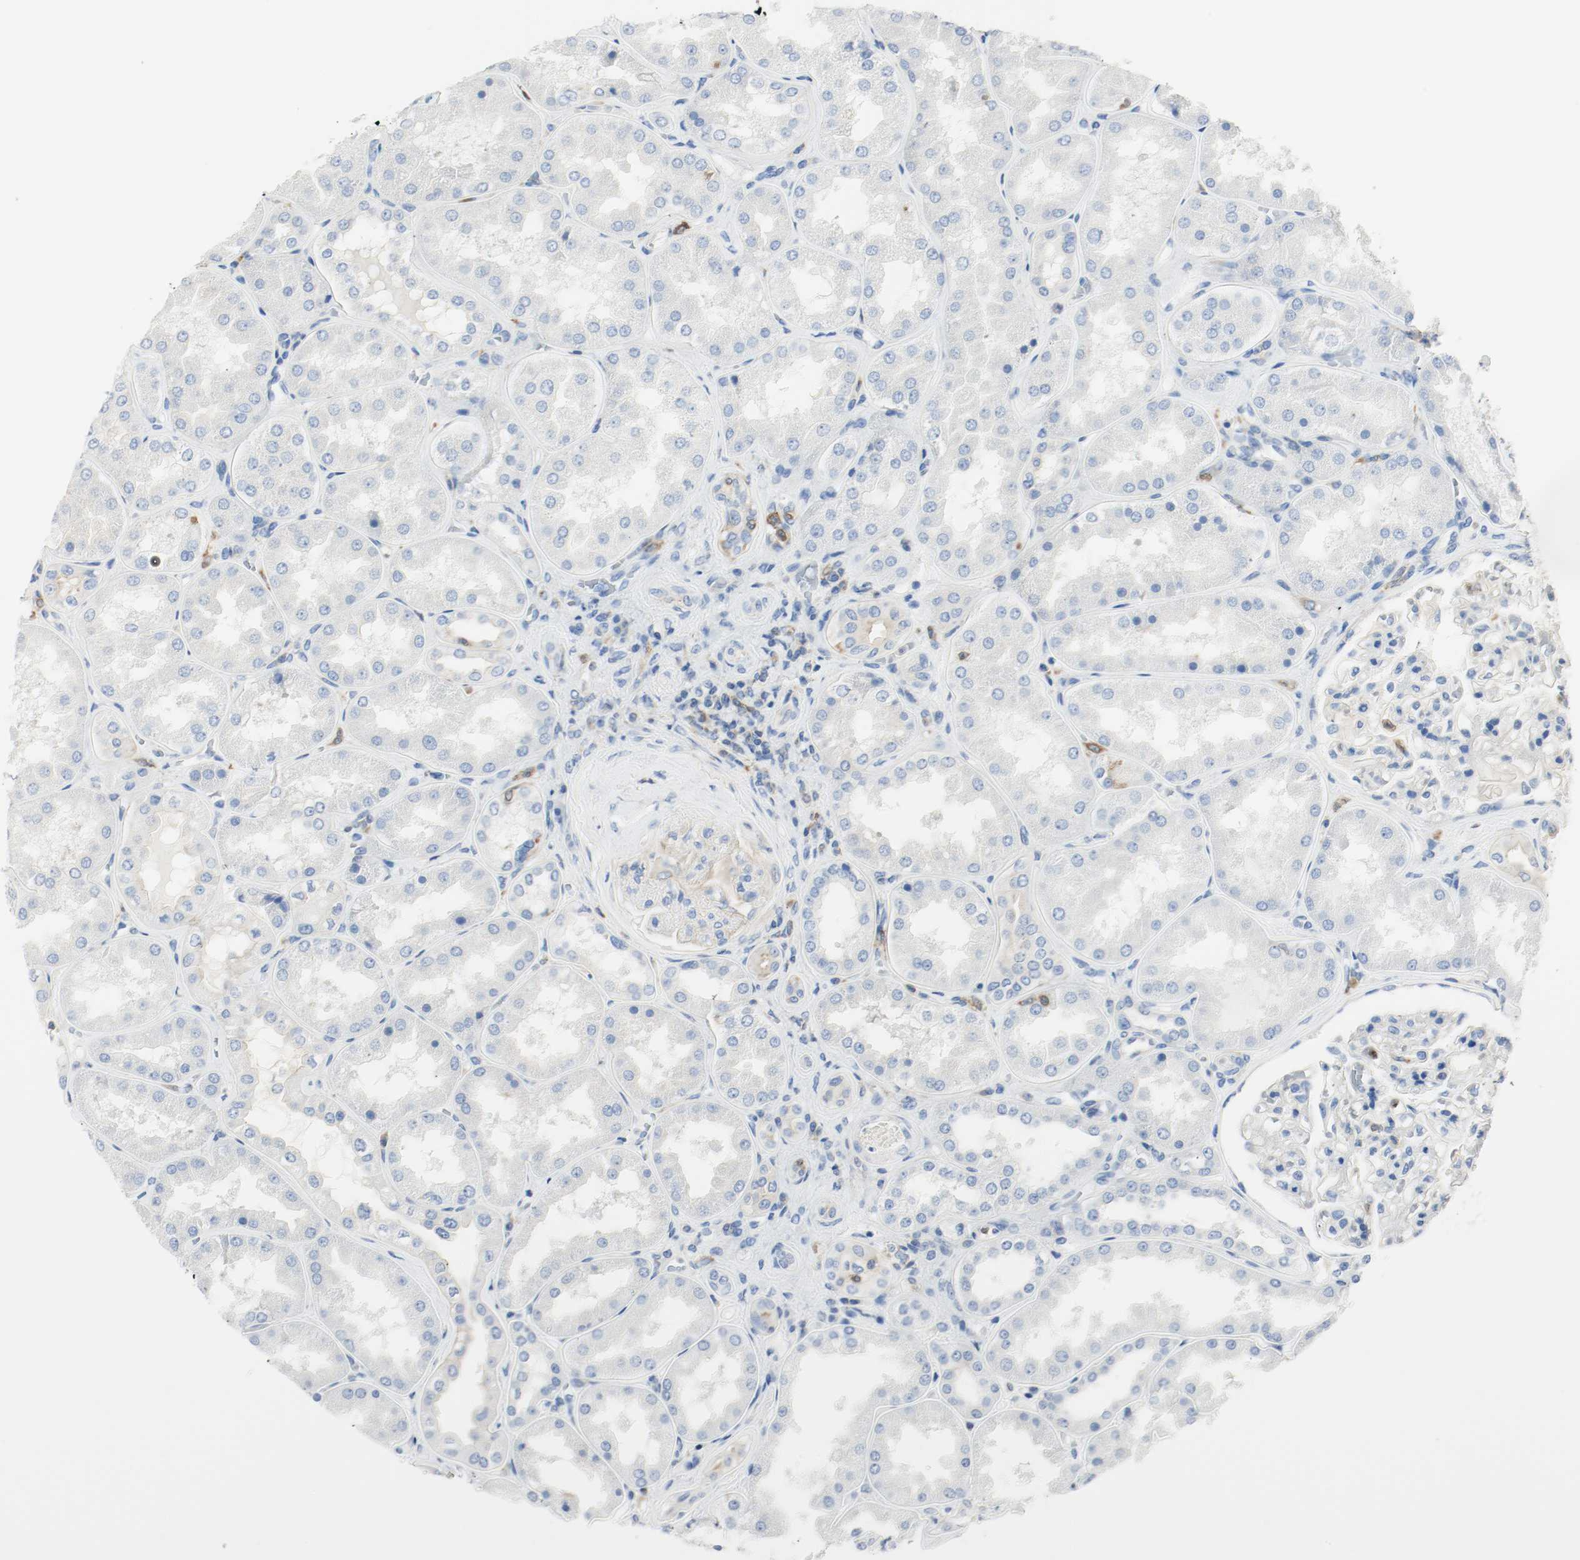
{"staining": {"intensity": "weak", "quantity": "<25%", "location": "cytoplasmic/membranous"}, "tissue": "kidney", "cell_type": "Cells in glomeruli", "image_type": "normal", "snomed": [{"axis": "morphology", "description": "Normal tissue, NOS"}, {"axis": "topography", "description": "Kidney"}], "caption": "A histopathology image of kidney stained for a protein displays no brown staining in cells in glomeruli. (Stains: DAB immunohistochemistry with hematoxylin counter stain, Microscopy: brightfield microscopy at high magnification).", "gene": "ARPC1B", "patient": {"sex": "female", "age": 56}}